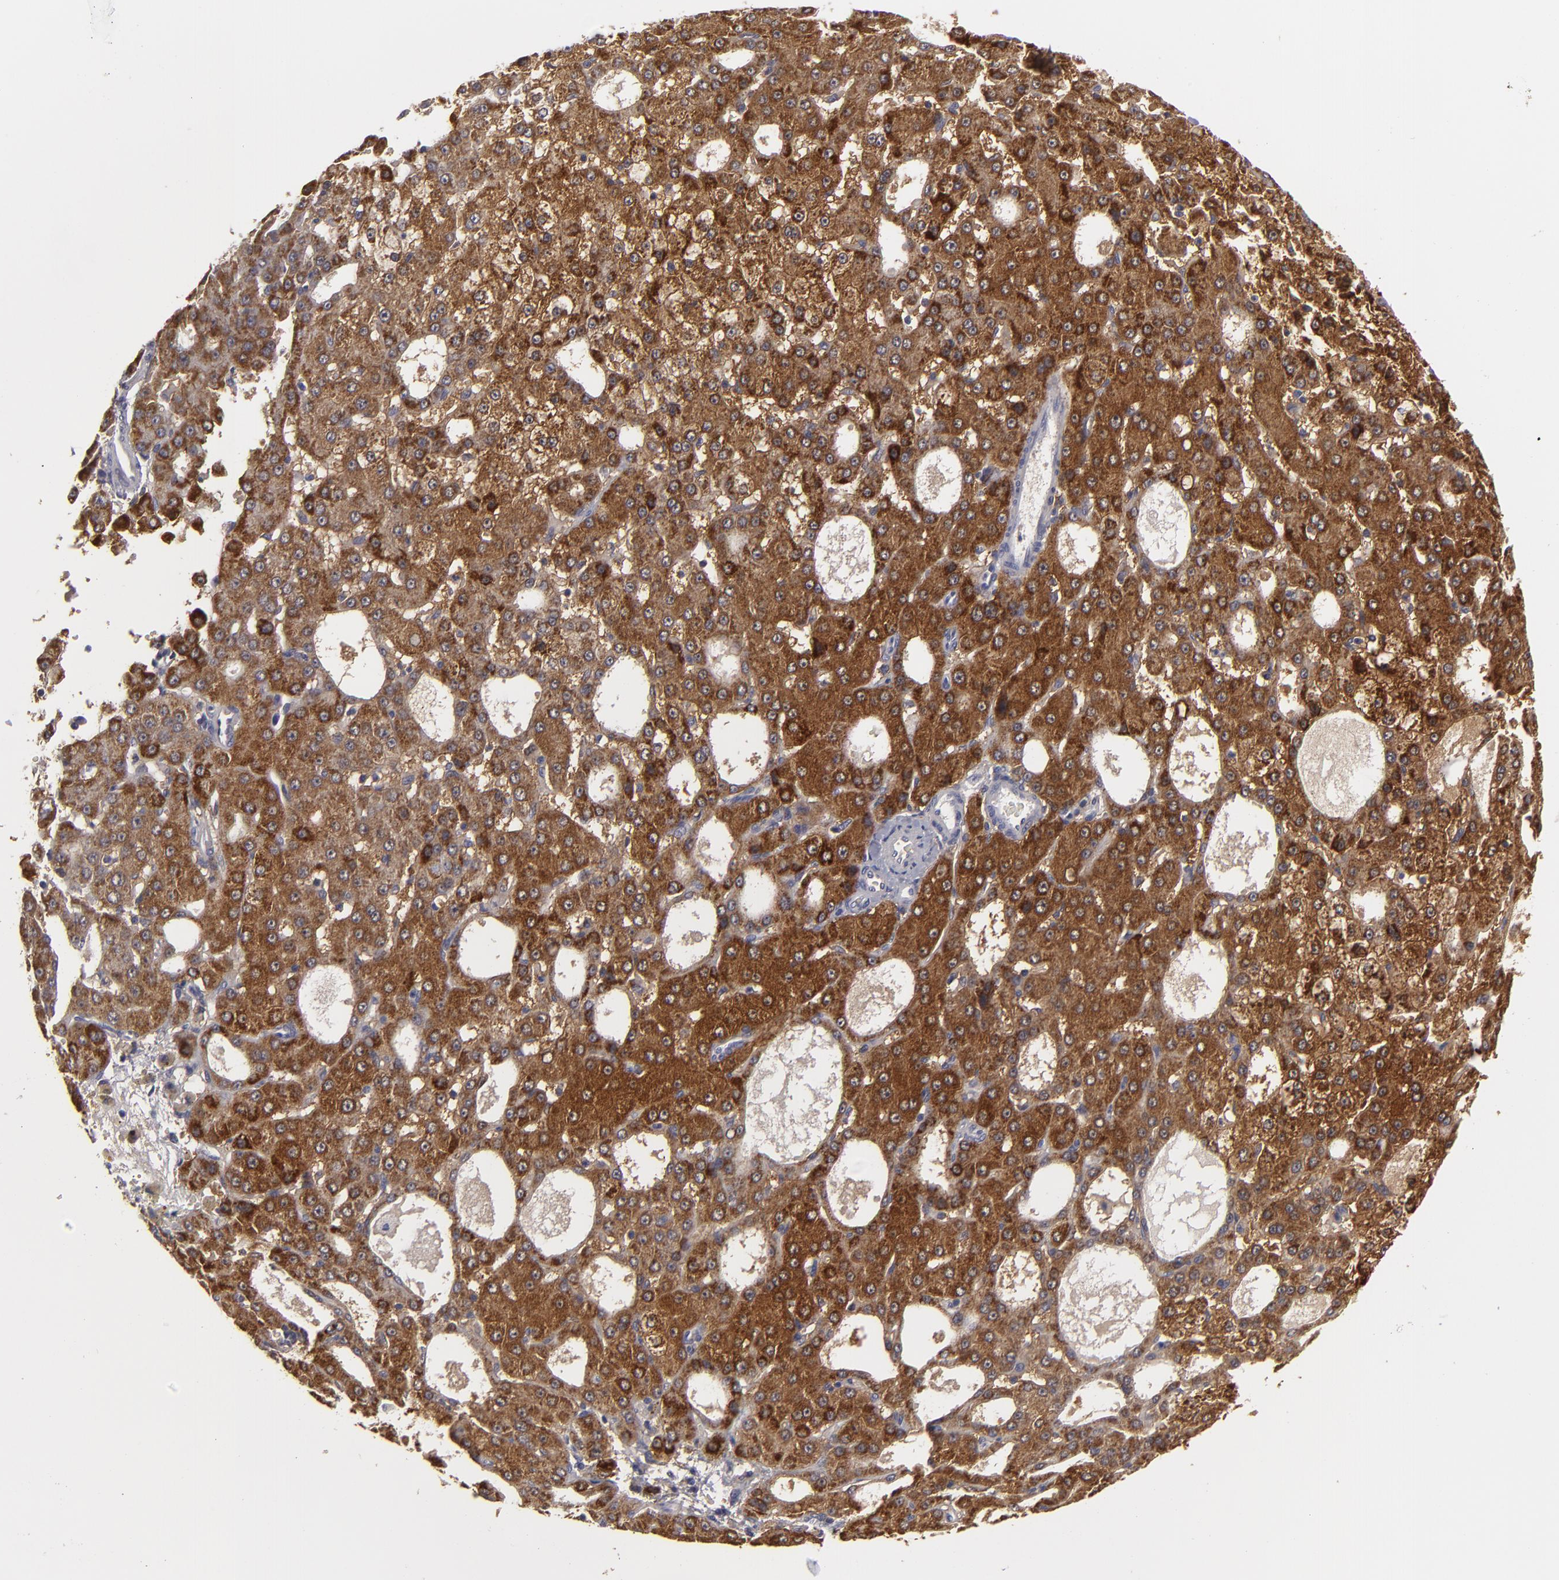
{"staining": {"intensity": "moderate", "quantity": ">75%", "location": "cytoplasmic/membranous"}, "tissue": "liver cancer", "cell_type": "Tumor cells", "image_type": "cancer", "snomed": [{"axis": "morphology", "description": "Carcinoma, Hepatocellular, NOS"}, {"axis": "topography", "description": "Liver"}], "caption": "Tumor cells reveal medium levels of moderate cytoplasmic/membranous expression in about >75% of cells in human hepatocellular carcinoma (liver).", "gene": "ALCAM", "patient": {"sex": "male", "age": 47}}